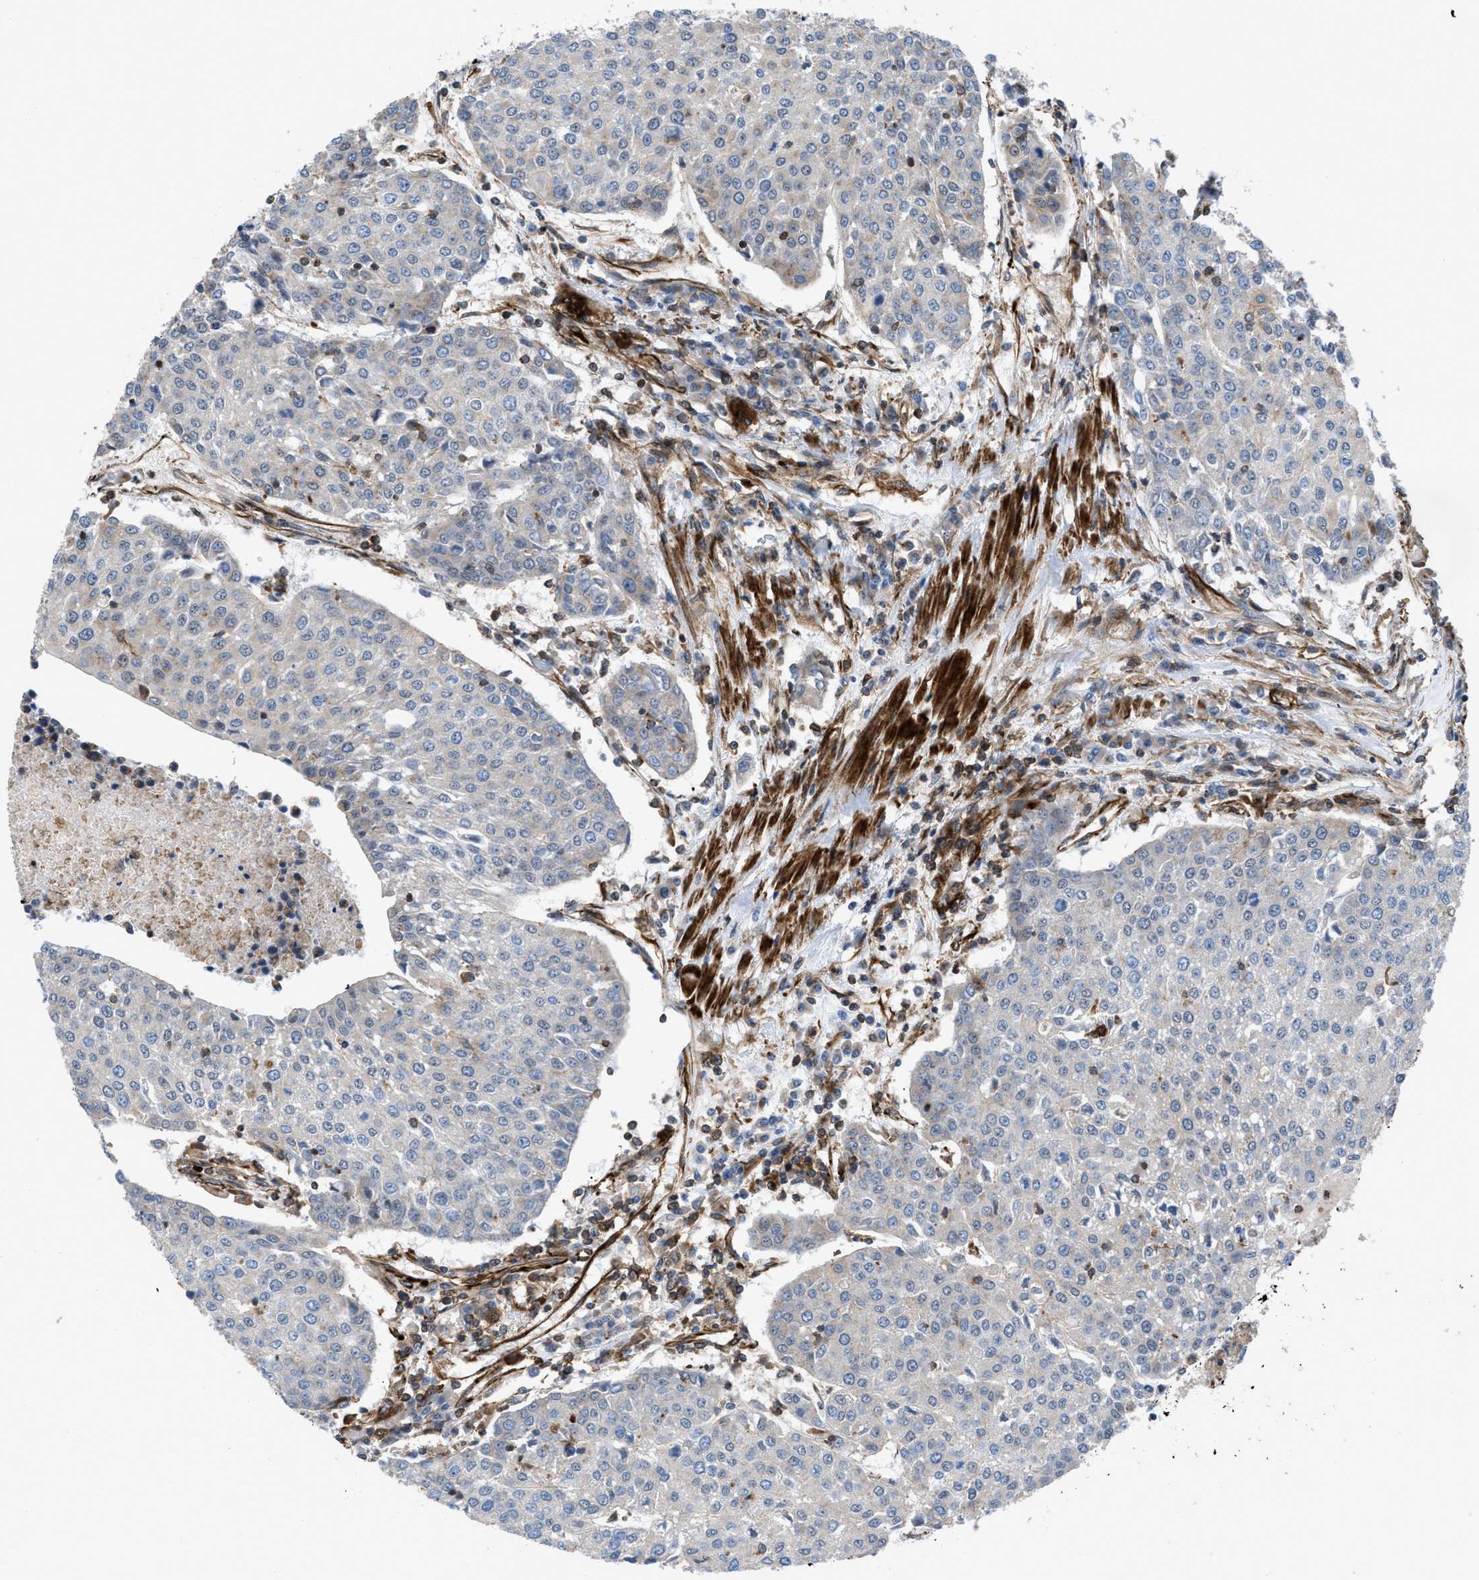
{"staining": {"intensity": "weak", "quantity": "<25%", "location": "cytoplasmic/membranous"}, "tissue": "urothelial cancer", "cell_type": "Tumor cells", "image_type": "cancer", "snomed": [{"axis": "morphology", "description": "Urothelial carcinoma, High grade"}, {"axis": "topography", "description": "Urinary bladder"}], "caption": "Micrograph shows no significant protein positivity in tumor cells of urothelial carcinoma (high-grade).", "gene": "PTPRE", "patient": {"sex": "female", "age": 85}}